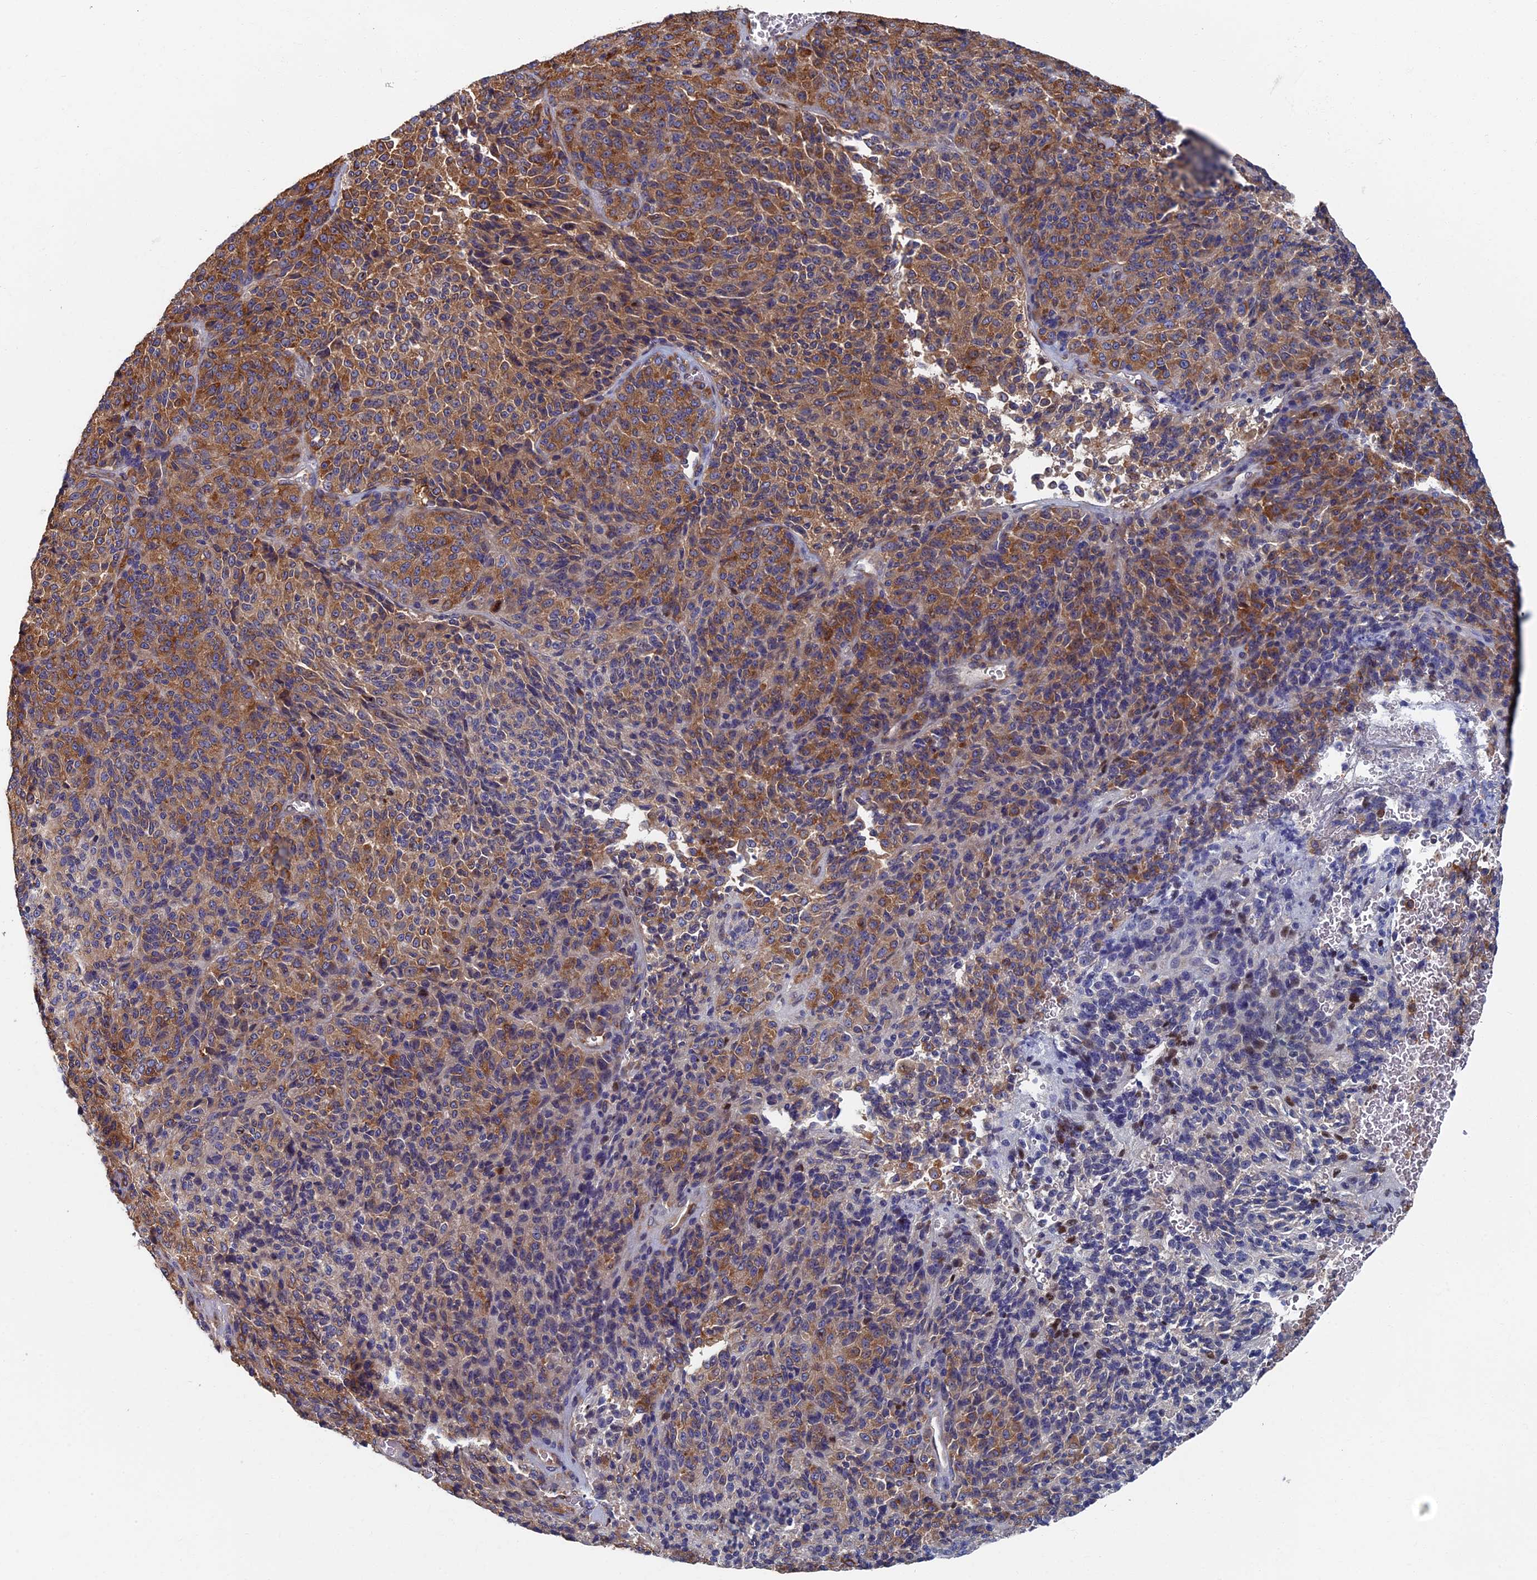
{"staining": {"intensity": "moderate", "quantity": "25%-75%", "location": "cytoplasmic/membranous"}, "tissue": "melanoma", "cell_type": "Tumor cells", "image_type": "cancer", "snomed": [{"axis": "morphology", "description": "Malignant melanoma, Metastatic site"}, {"axis": "topography", "description": "Brain"}], "caption": "Immunohistochemistry photomicrograph of neoplastic tissue: human malignant melanoma (metastatic site) stained using IHC demonstrates medium levels of moderate protein expression localized specifically in the cytoplasmic/membranous of tumor cells, appearing as a cytoplasmic/membranous brown color.", "gene": "YBX1", "patient": {"sex": "female", "age": 56}}